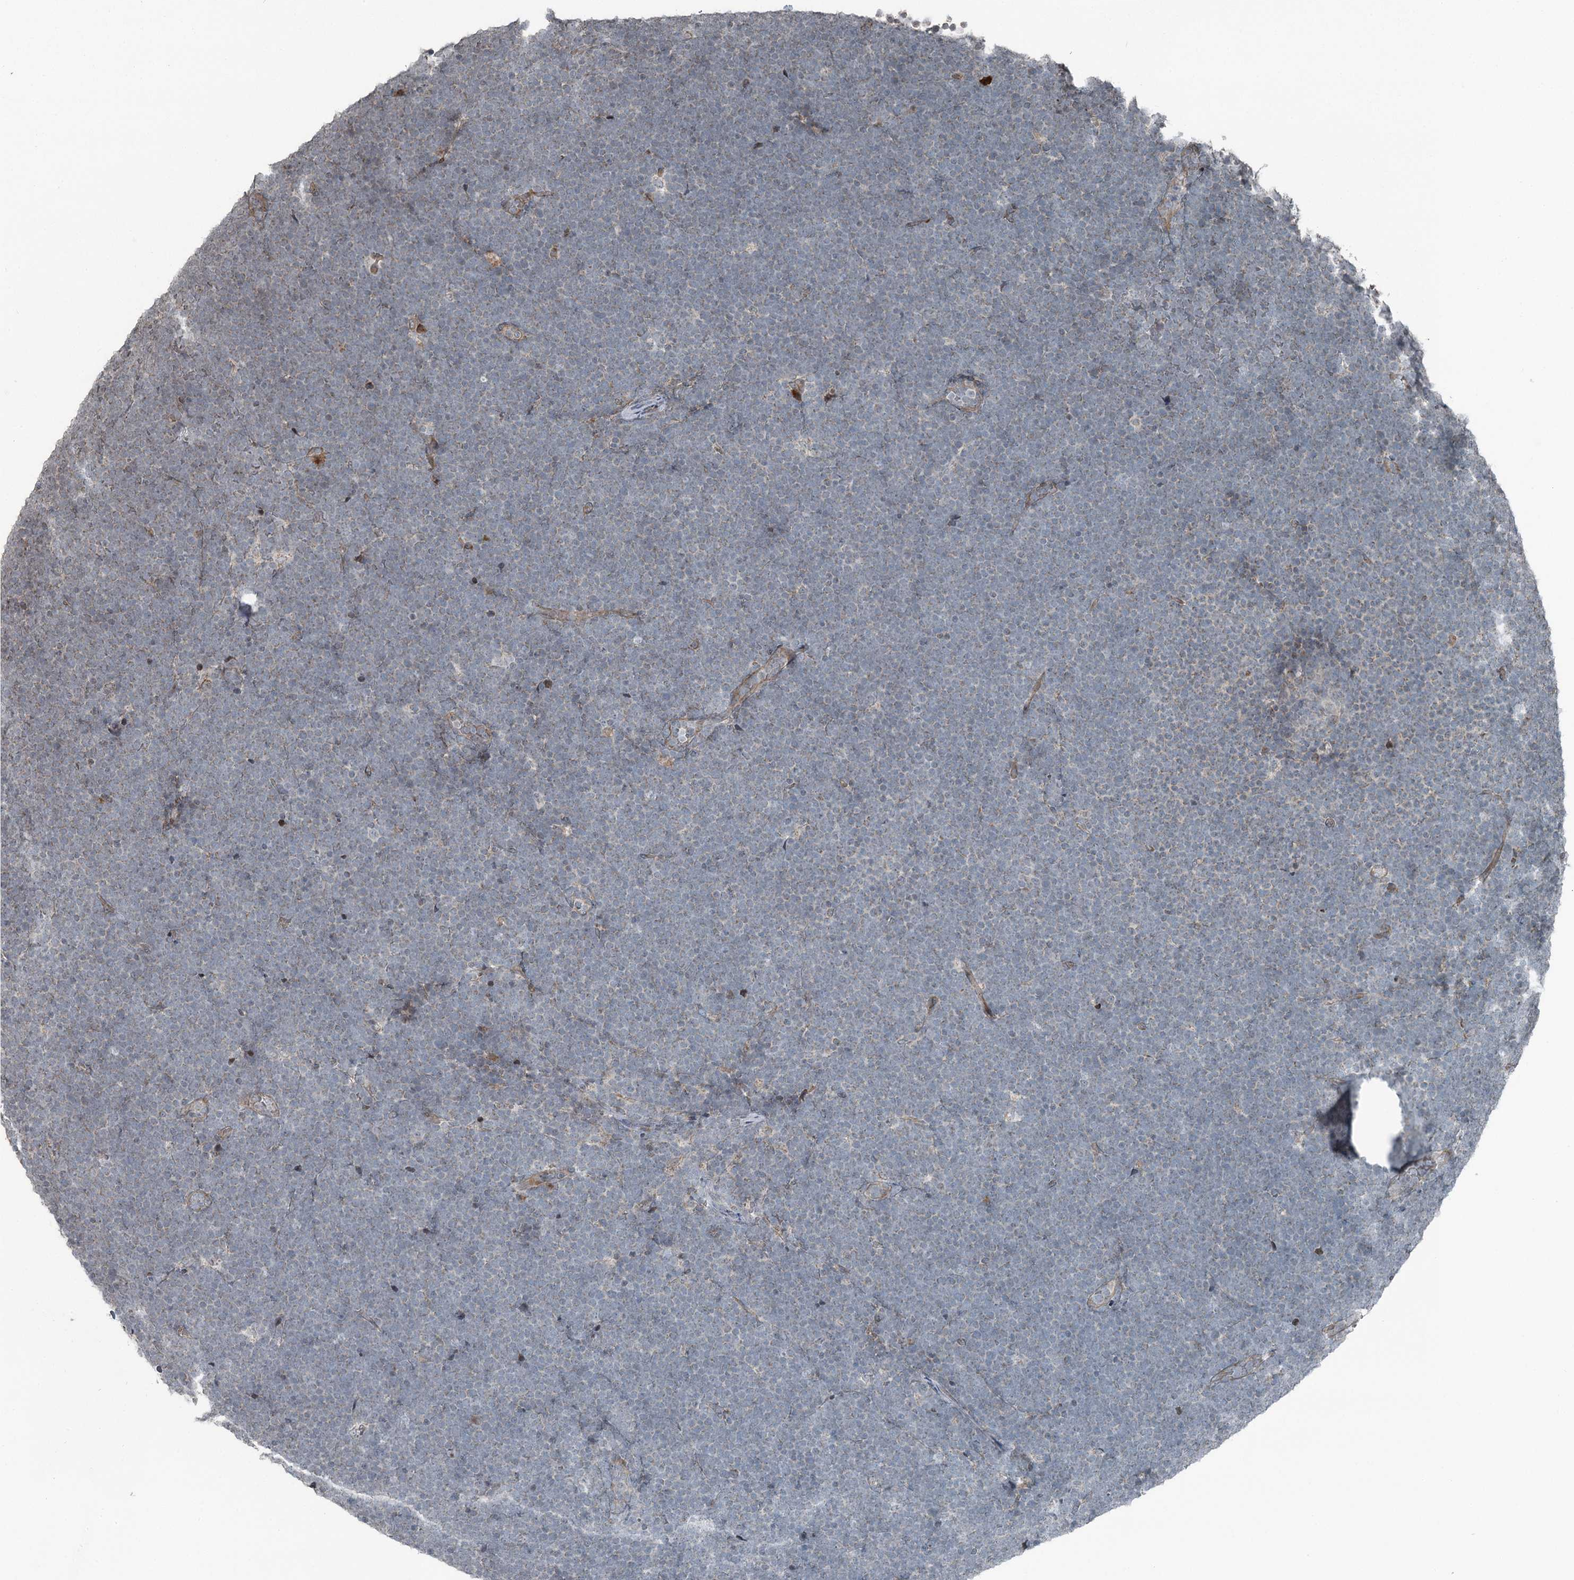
{"staining": {"intensity": "negative", "quantity": "none", "location": "none"}, "tissue": "lymphoma", "cell_type": "Tumor cells", "image_type": "cancer", "snomed": [{"axis": "morphology", "description": "Malignant lymphoma, non-Hodgkin's type, High grade"}, {"axis": "topography", "description": "Lymph node"}], "caption": "A micrograph of lymphoma stained for a protein displays no brown staining in tumor cells.", "gene": "RASSF8", "patient": {"sex": "male", "age": 13}}